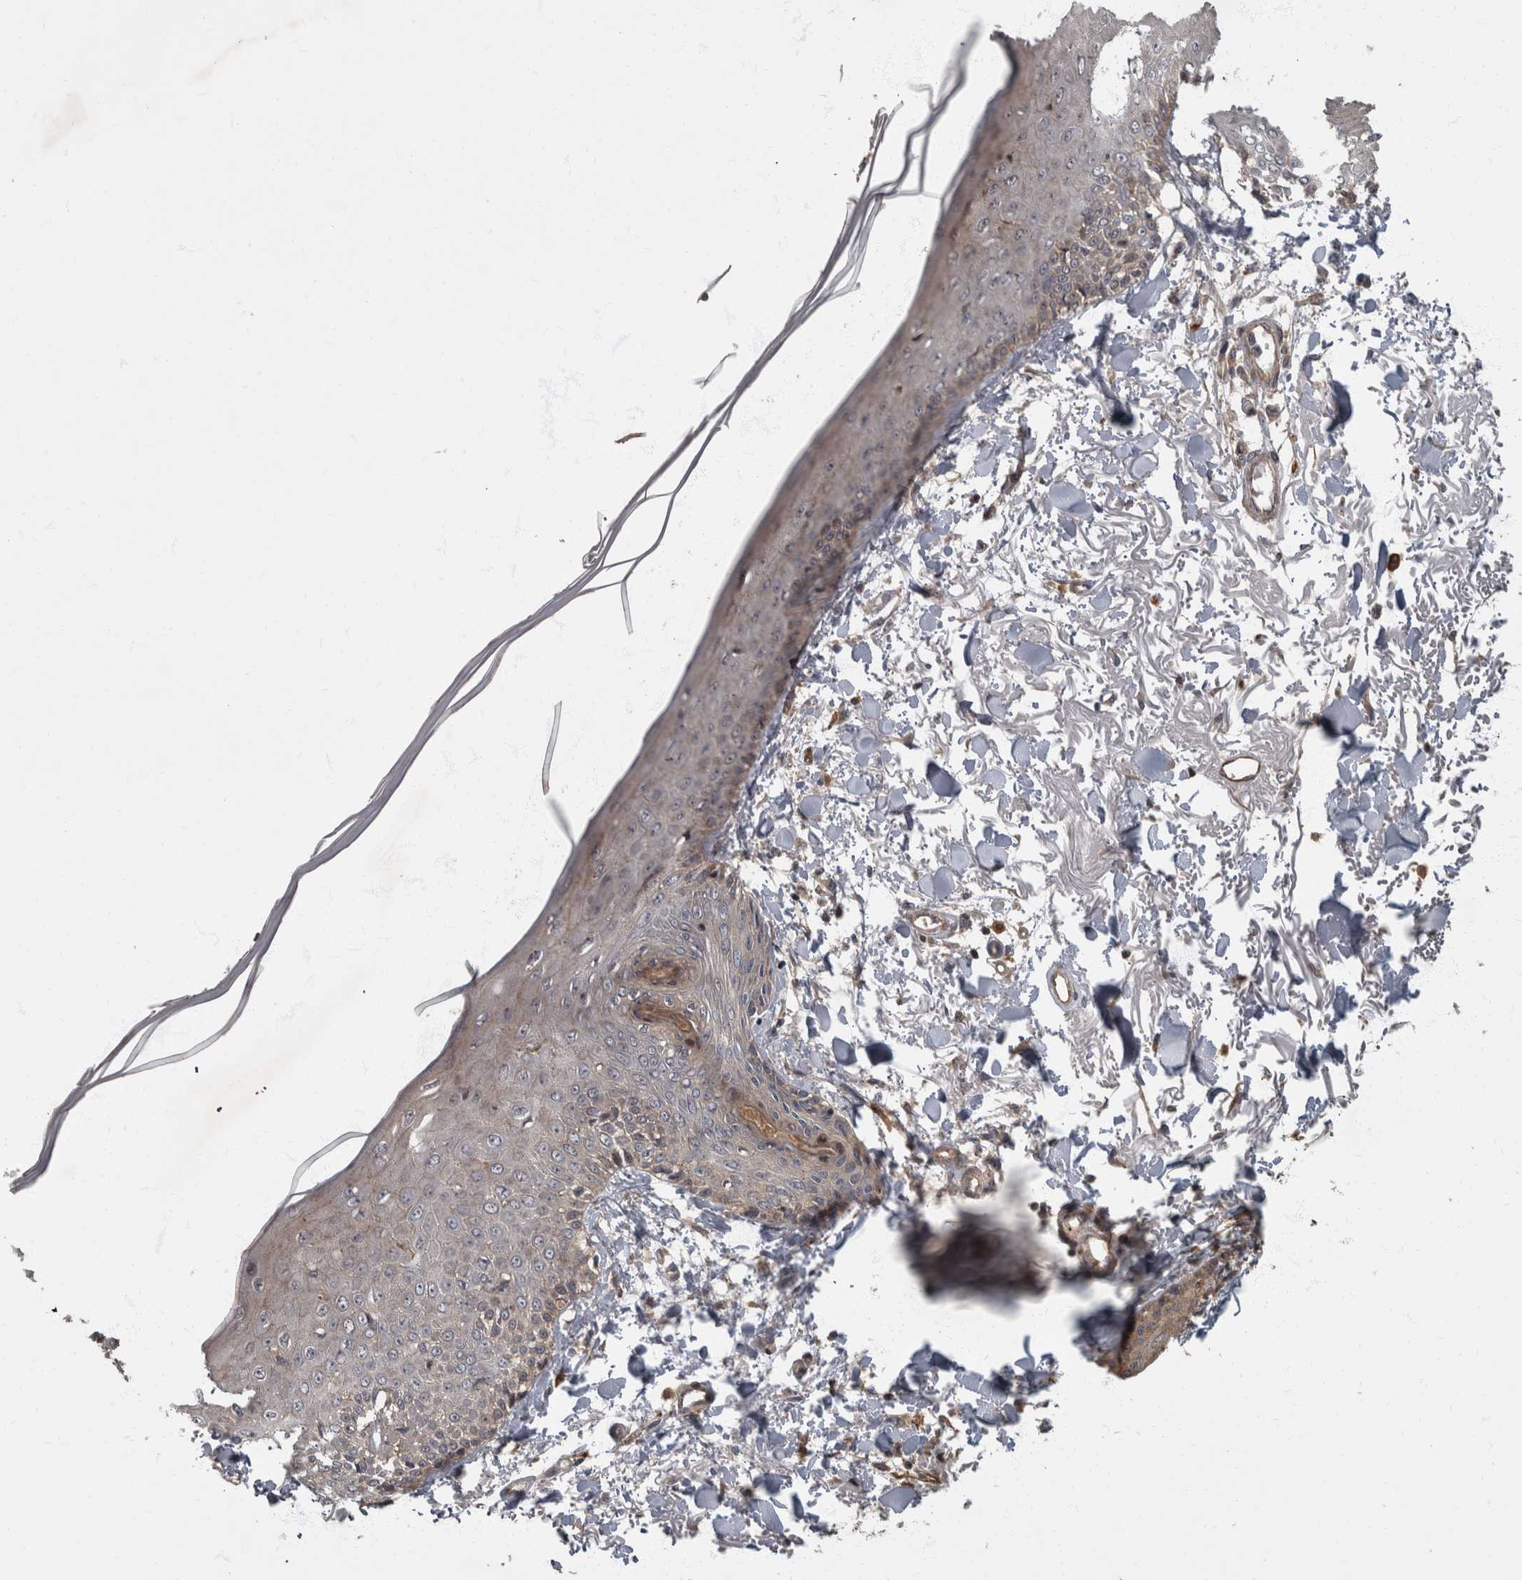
{"staining": {"intensity": "strong", "quantity": ">75%", "location": "cytoplasmic/membranous"}, "tissue": "skin", "cell_type": "Fibroblasts", "image_type": "normal", "snomed": [{"axis": "morphology", "description": "Normal tissue, NOS"}, {"axis": "morphology", "description": "Squamous cell carcinoma, NOS"}, {"axis": "topography", "description": "Skin"}, {"axis": "topography", "description": "Peripheral nerve tissue"}], "caption": "Skin was stained to show a protein in brown. There is high levels of strong cytoplasmic/membranous expression in about >75% of fibroblasts. The protein of interest is shown in brown color, while the nuclei are stained blue.", "gene": "VEGFD", "patient": {"sex": "male", "age": 83}}